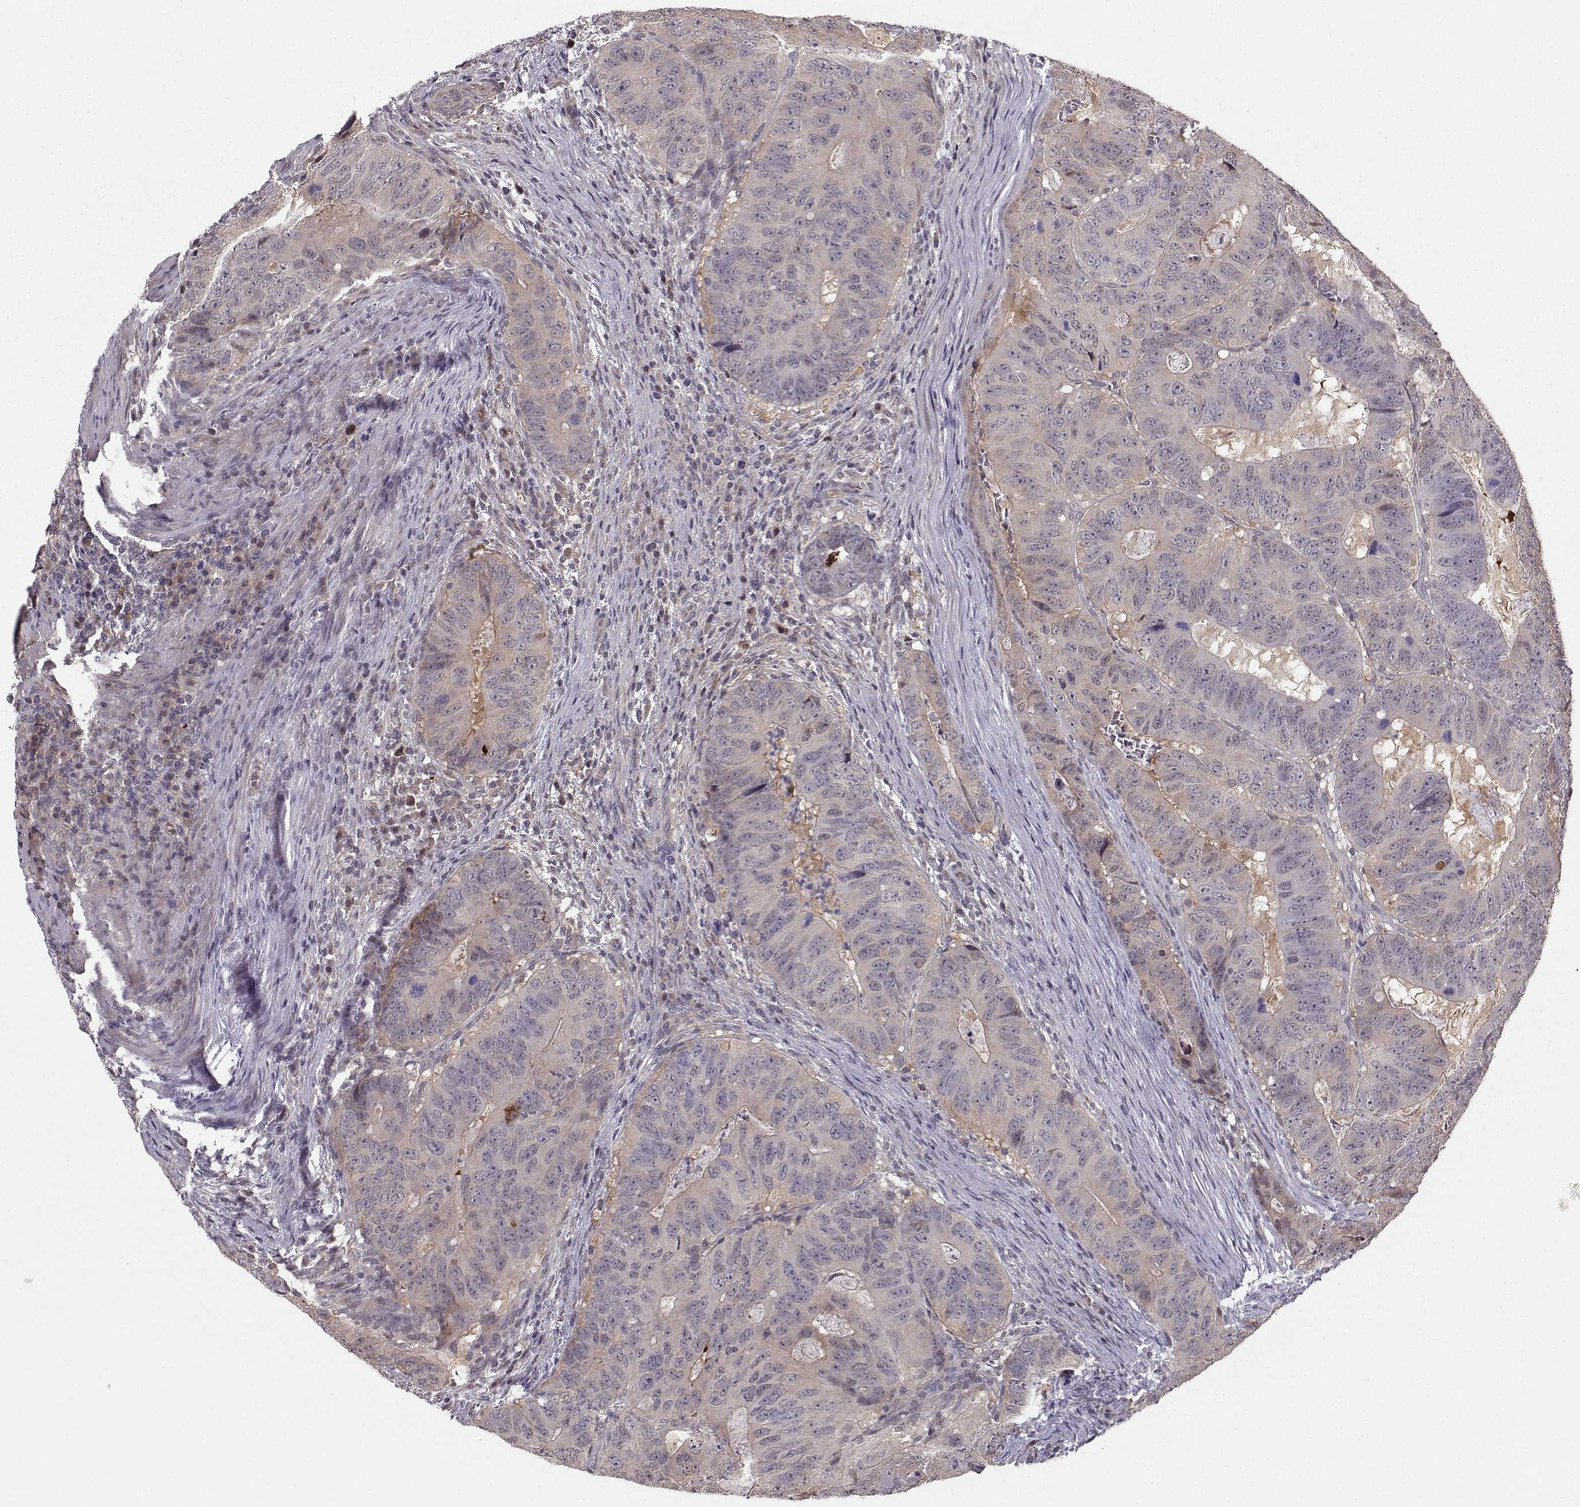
{"staining": {"intensity": "weak", "quantity": "<25%", "location": "cytoplasmic/membranous"}, "tissue": "colorectal cancer", "cell_type": "Tumor cells", "image_type": "cancer", "snomed": [{"axis": "morphology", "description": "Adenocarcinoma, NOS"}, {"axis": "topography", "description": "Colon"}], "caption": "Tumor cells are negative for protein expression in human adenocarcinoma (colorectal).", "gene": "PKP2", "patient": {"sex": "male", "age": 79}}